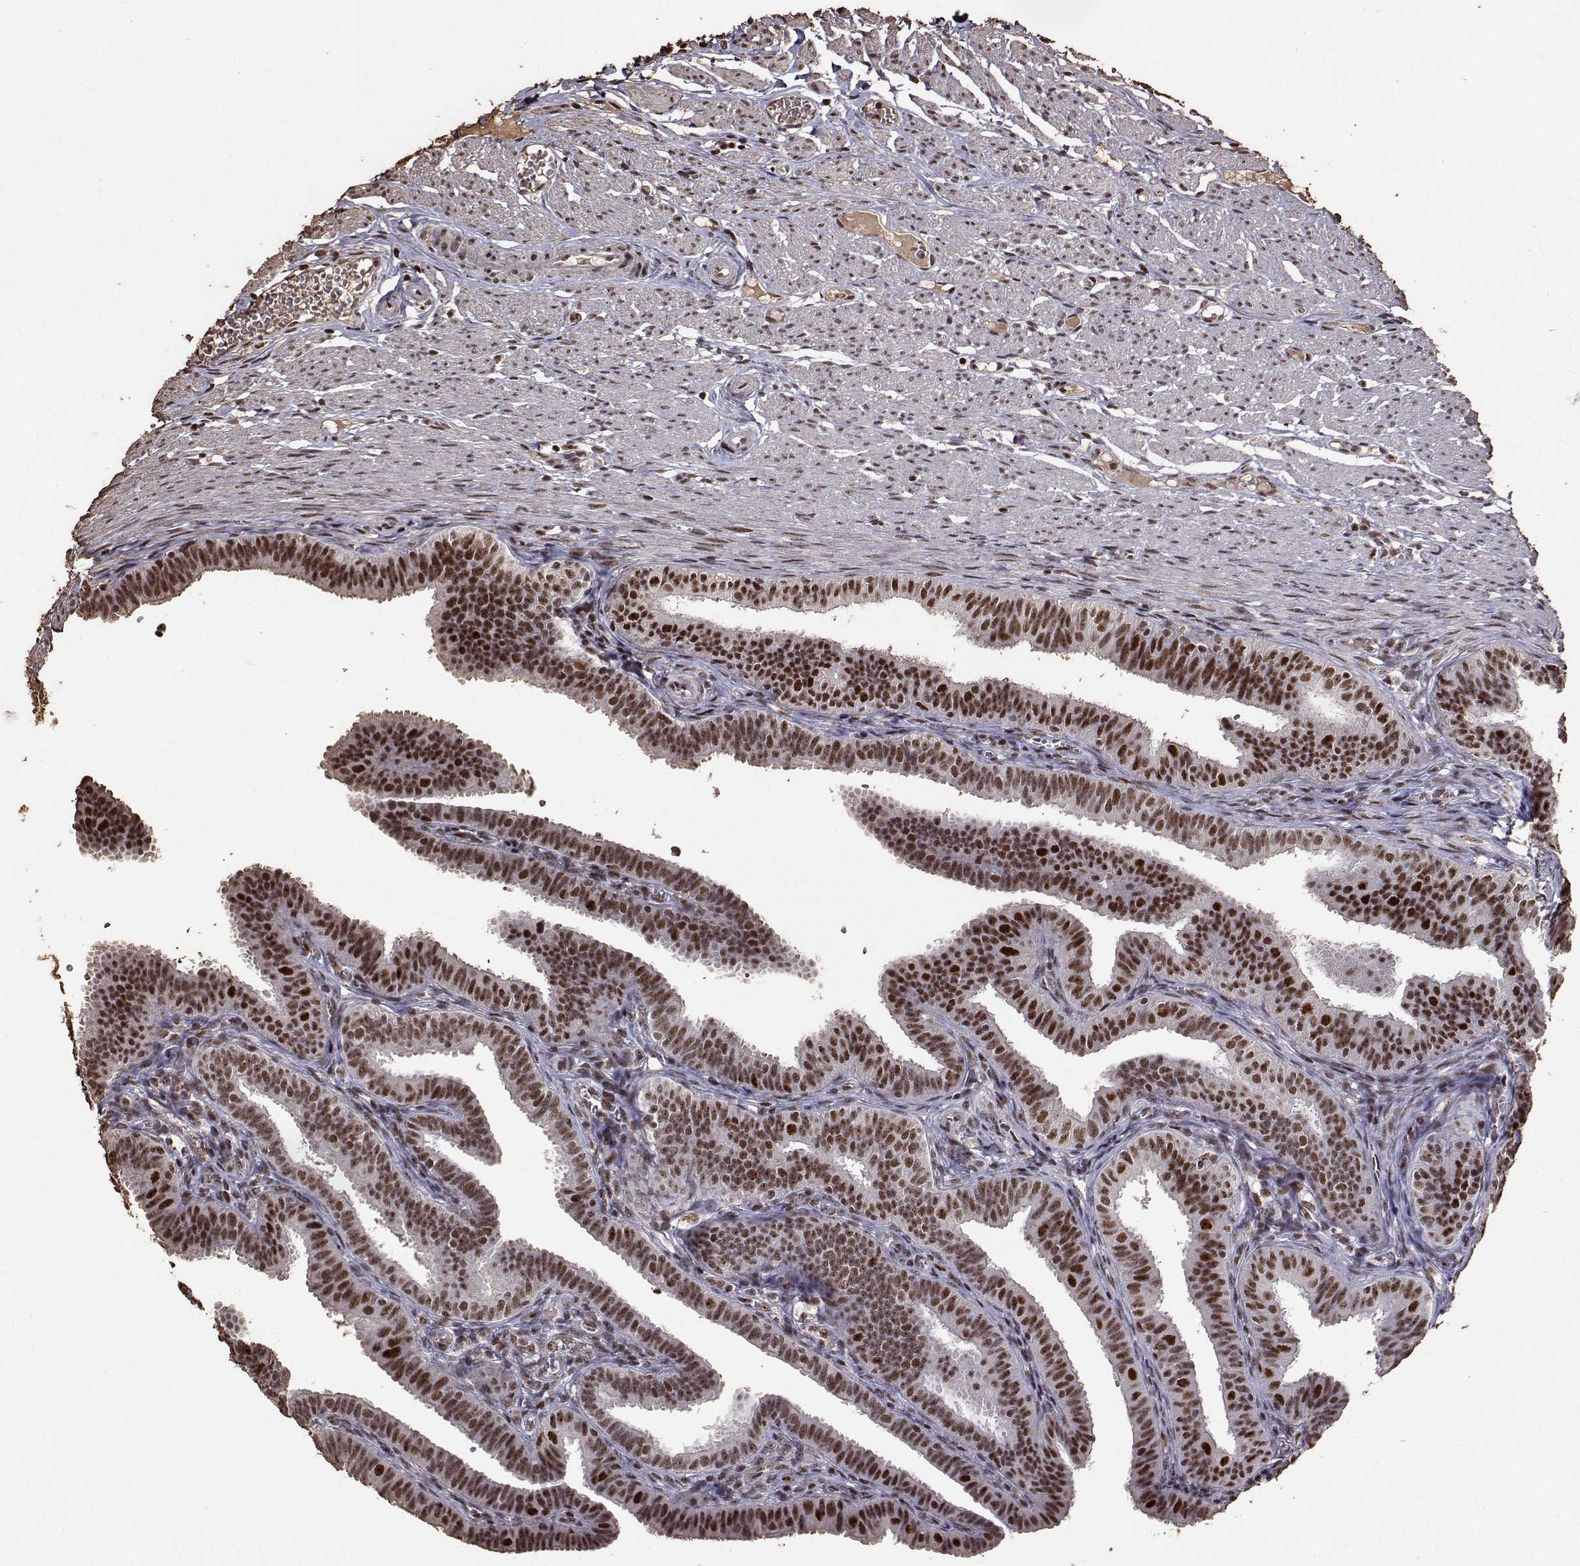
{"staining": {"intensity": "strong", "quantity": ">75%", "location": "nuclear"}, "tissue": "fallopian tube", "cell_type": "Glandular cells", "image_type": "normal", "snomed": [{"axis": "morphology", "description": "Normal tissue, NOS"}, {"axis": "topography", "description": "Fallopian tube"}], "caption": "High-power microscopy captured an immunohistochemistry (IHC) micrograph of benign fallopian tube, revealing strong nuclear expression in about >75% of glandular cells. (Stains: DAB in brown, nuclei in blue, Microscopy: brightfield microscopy at high magnification).", "gene": "TOE1", "patient": {"sex": "female", "age": 25}}